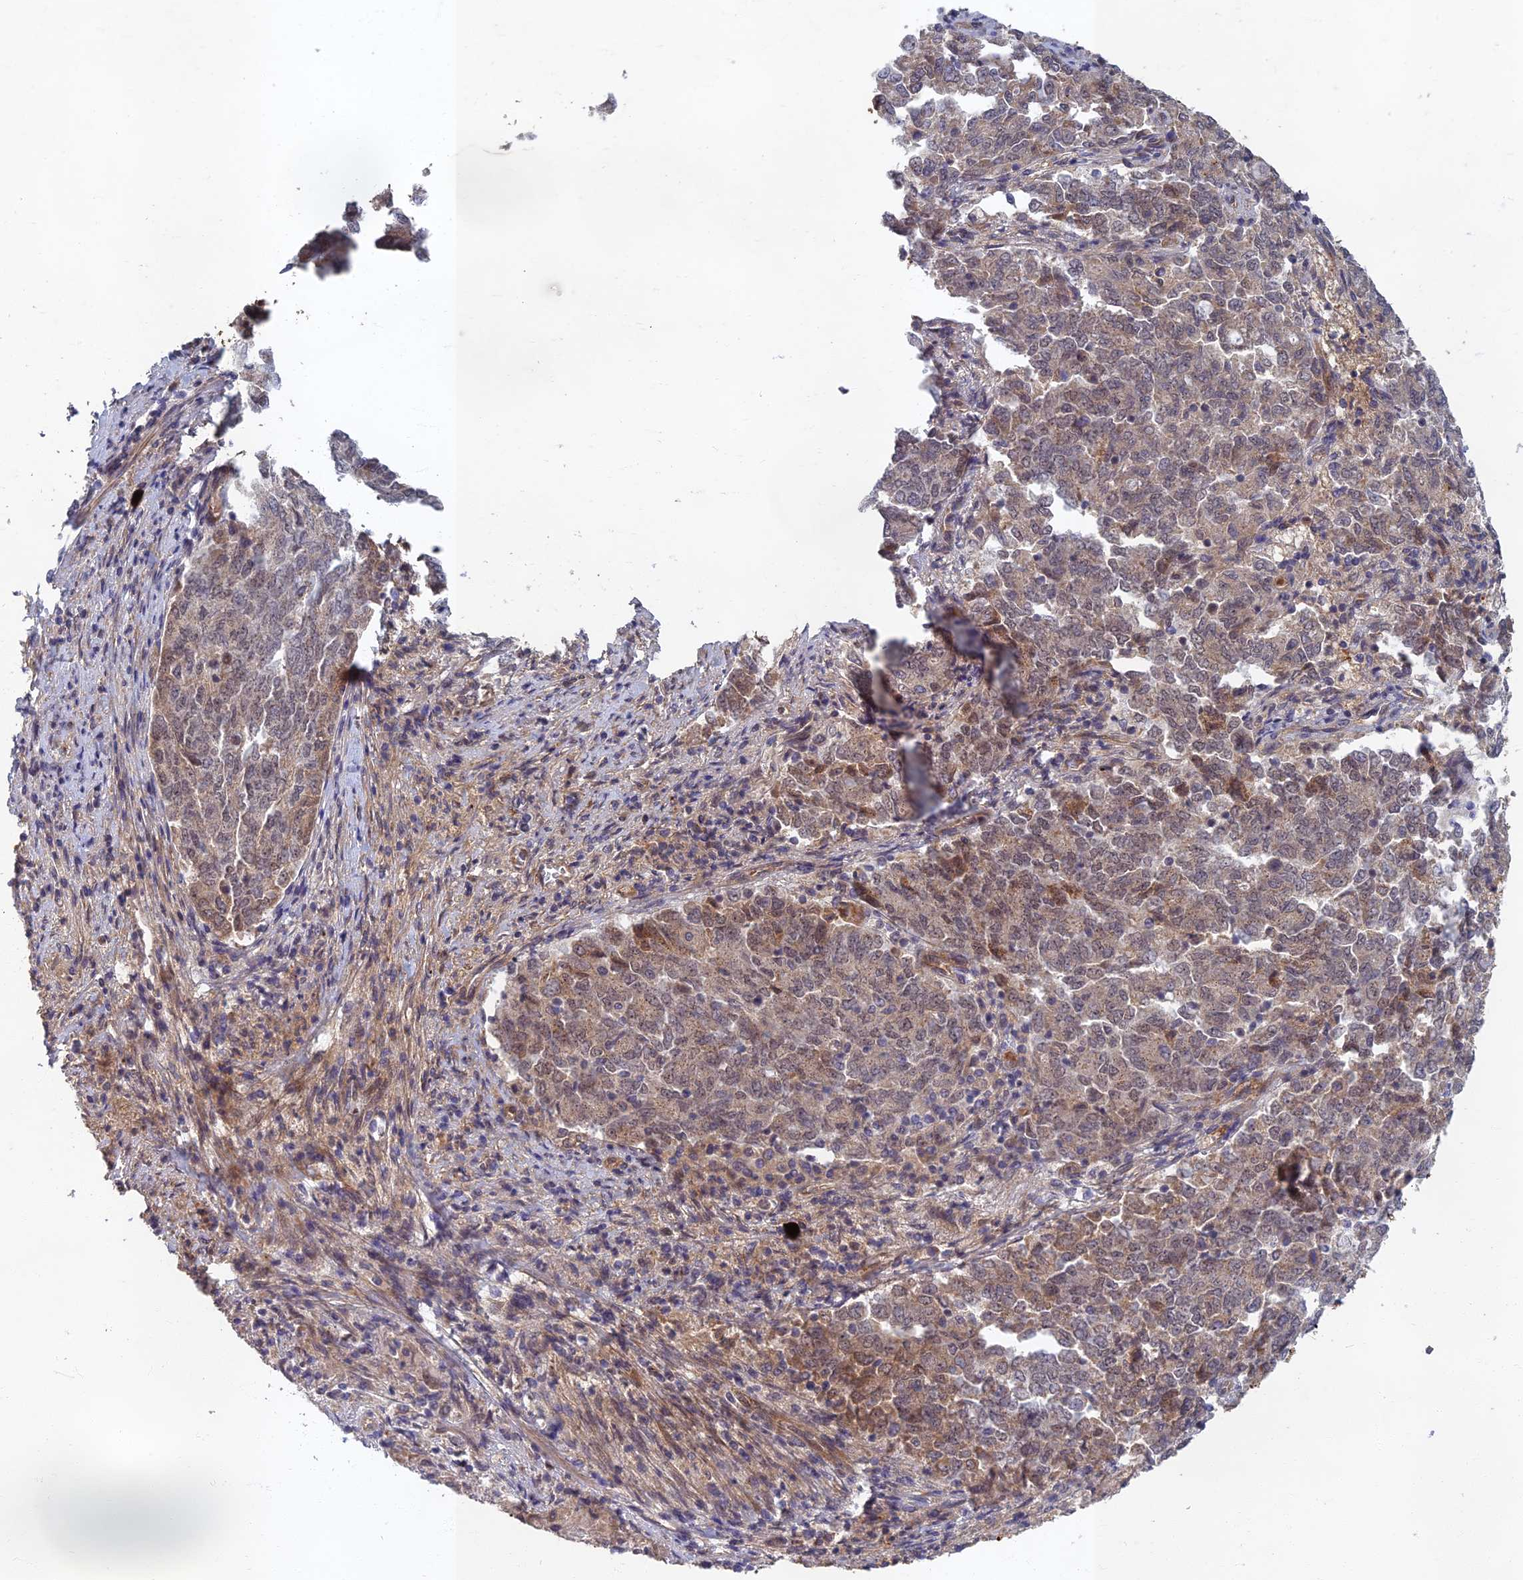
{"staining": {"intensity": "weak", "quantity": "<25%", "location": "cytoplasmic/membranous"}, "tissue": "endometrial cancer", "cell_type": "Tumor cells", "image_type": "cancer", "snomed": [{"axis": "morphology", "description": "Adenocarcinoma, NOS"}, {"axis": "topography", "description": "Endometrium"}], "caption": "Tumor cells are negative for protein expression in human endometrial adenocarcinoma.", "gene": "EARS2", "patient": {"sex": "female", "age": 80}}